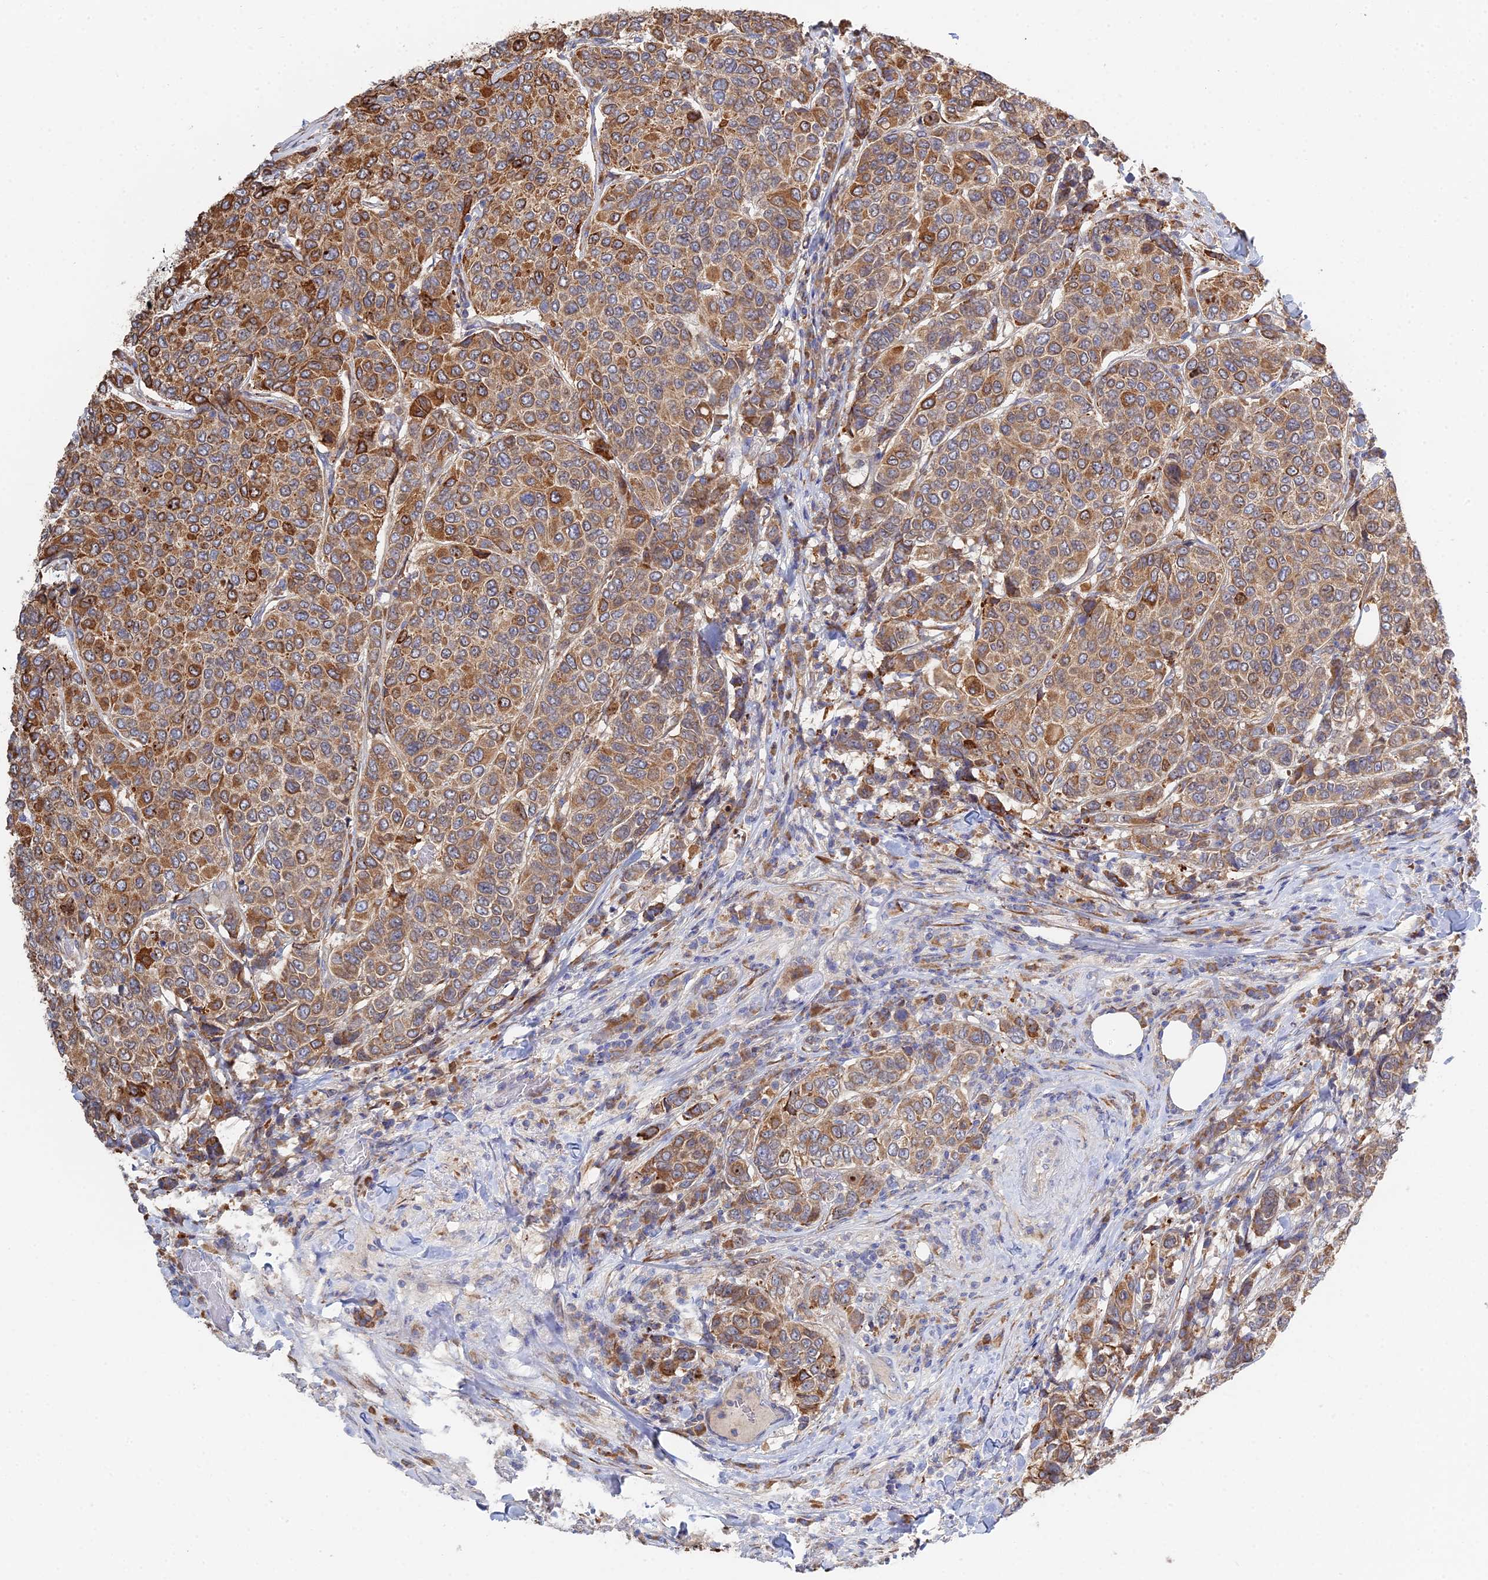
{"staining": {"intensity": "moderate", "quantity": ">75%", "location": "cytoplasmic/membranous"}, "tissue": "breast cancer", "cell_type": "Tumor cells", "image_type": "cancer", "snomed": [{"axis": "morphology", "description": "Duct carcinoma"}, {"axis": "topography", "description": "Breast"}], "caption": "A brown stain highlights moderate cytoplasmic/membranous expression of a protein in breast intraductal carcinoma tumor cells.", "gene": "TRAPPC6A", "patient": {"sex": "female", "age": 55}}